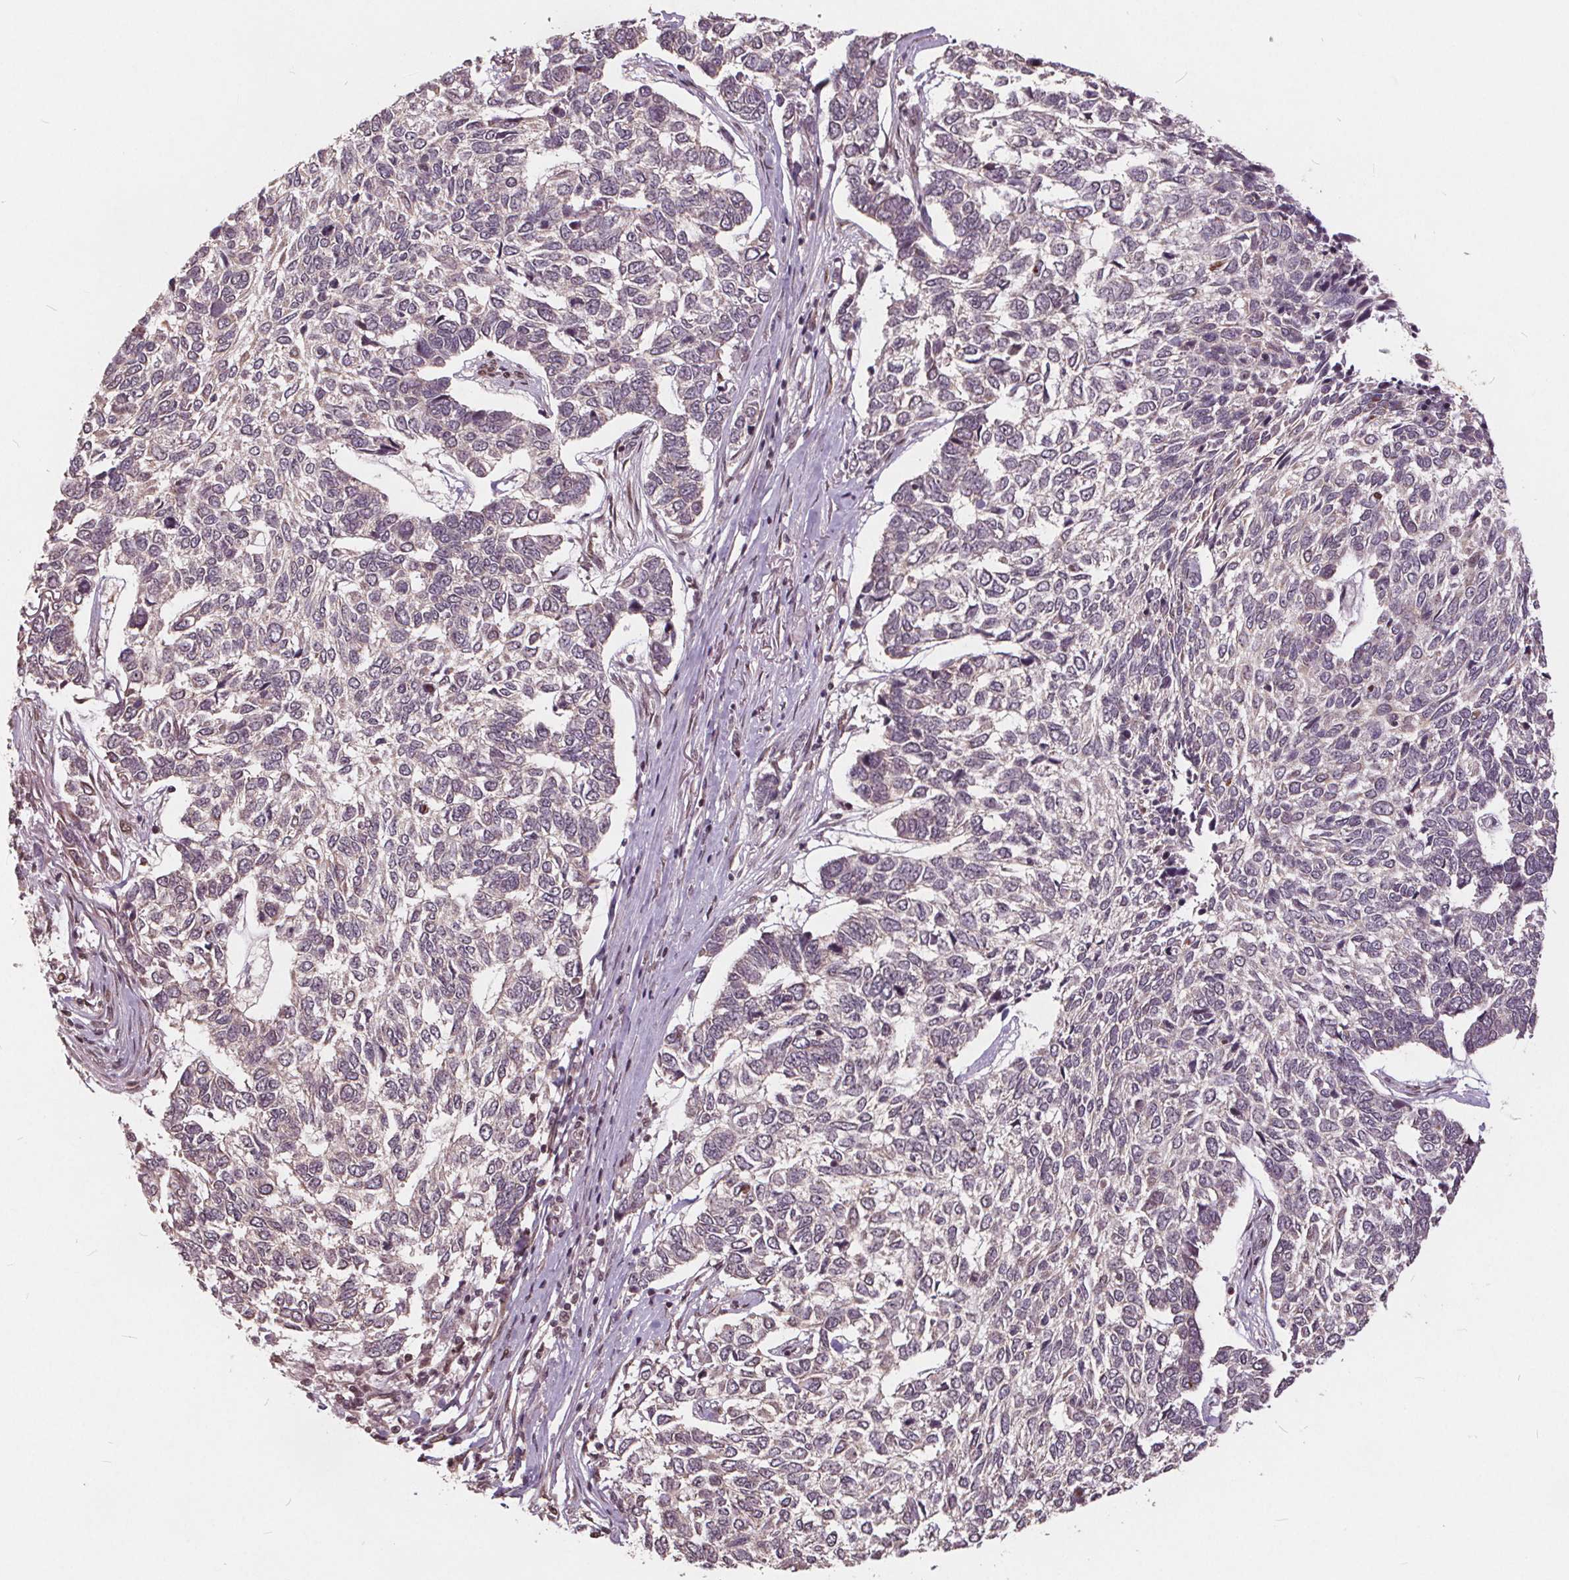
{"staining": {"intensity": "negative", "quantity": "none", "location": "none"}, "tissue": "skin cancer", "cell_type": "Tumor cells", "image_type": "cancer", "snomed": [{"axis": "morphology", "description": "Basal cell carcinoma"}, {"axis": "topography", "description": "Skin"}], "caption": "High power microscopy photomicrograph of an immunohistochemistry (IHC) histopathology image of skin cancer (basal cell carcinoma), revealing no significant staining in tumor cells. The staining was performed using DAB (3,3'-diaminobenzidine) to visualize the protein expression in brown, while the nuclei were stained in blue with hematoxylin (Magnification: 20x).", "gene": "HIF1AN", "patient": {"sex": "female", "age": 65}}